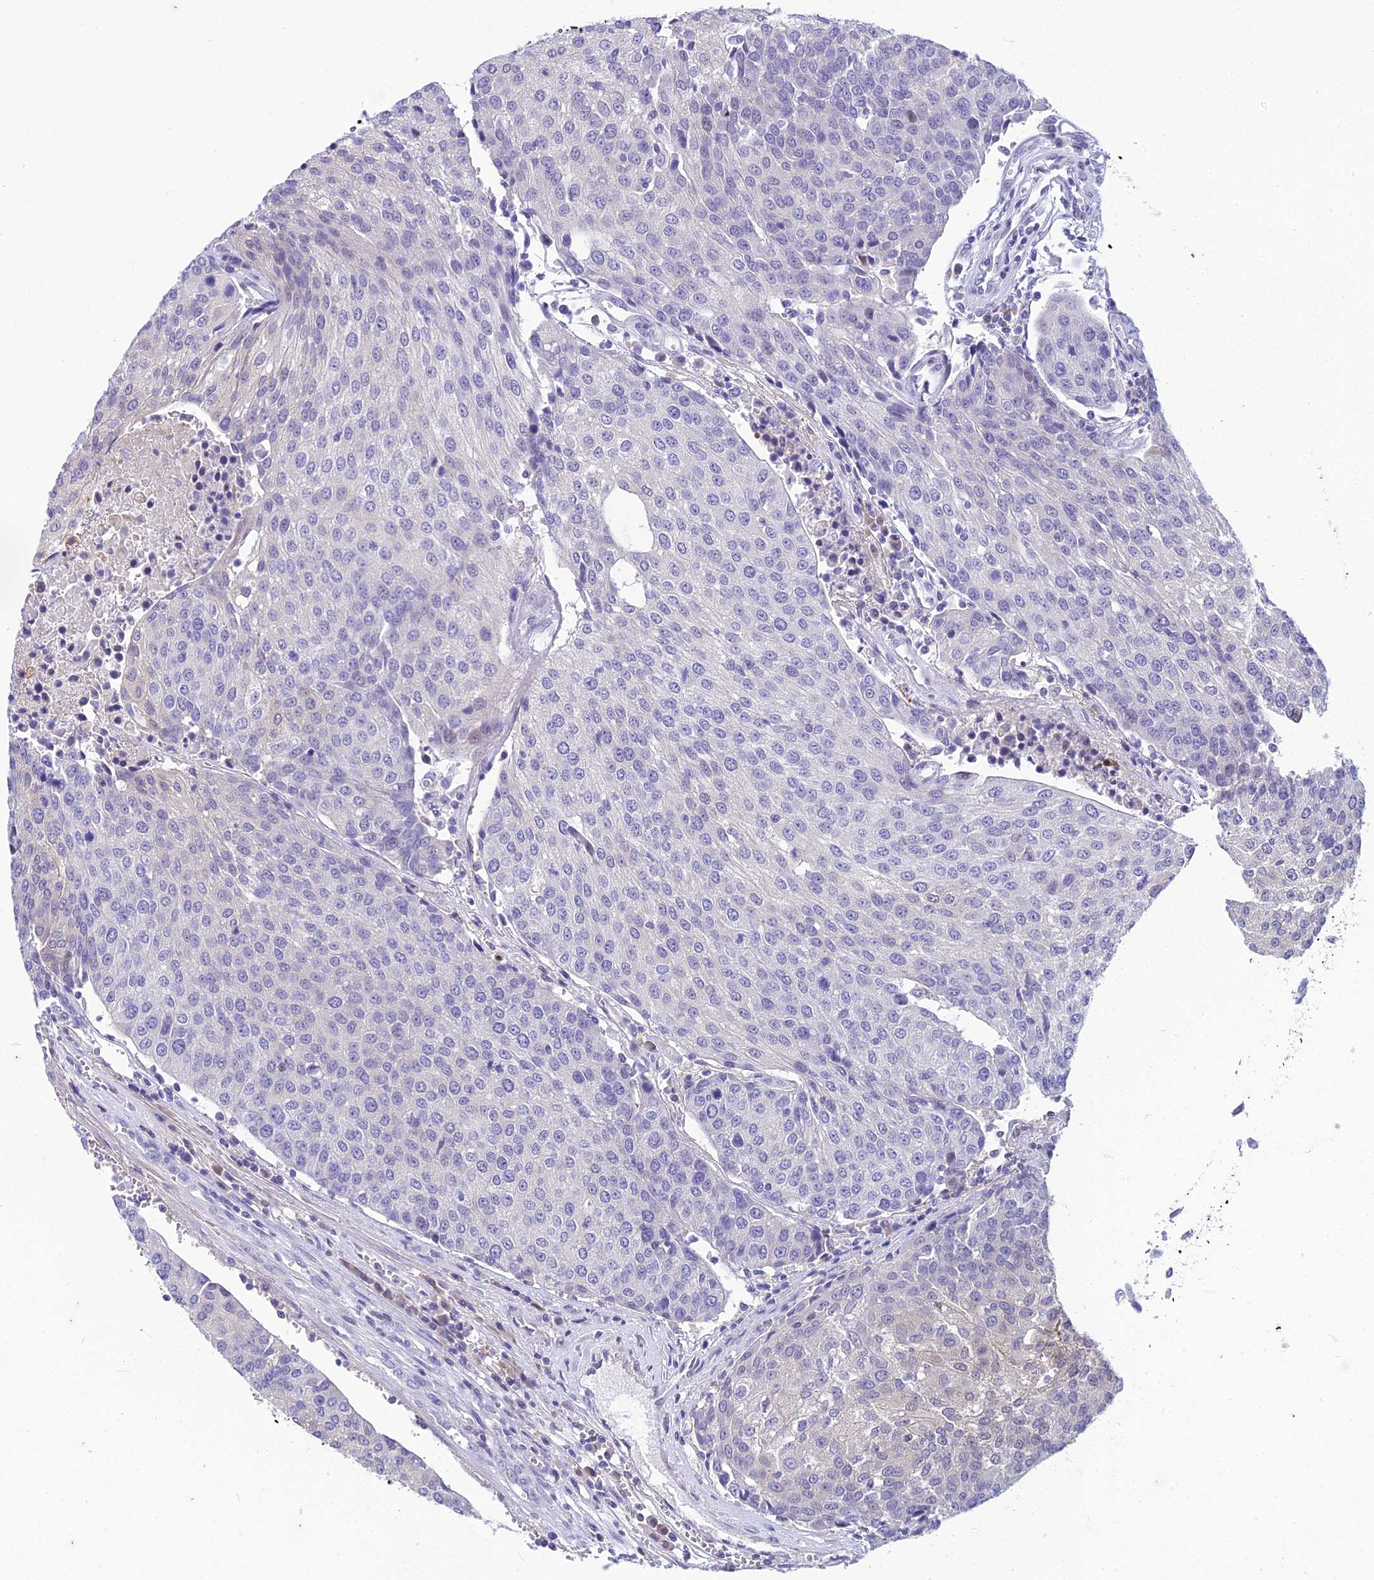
{"staining": {"intensity": "negative", "quantity": "none", "location": "none"}, "tissue": "urothelial cancer", "cell_type": "Tumor cells", "image_type": "cancer", "snomed": [{"axis": "morphology", "description": "Urothelial carcinoma, High grade"}, {"axis": "topography", "description": "Urinary bladder"}], "caption": "Immunohistochemical staining of urothelial carcinoma (high-grade) exhibits no significant positivity in tumor cells.", "gene": "ZMIZ1", "patient": {"sex": "female", "age": 85}}